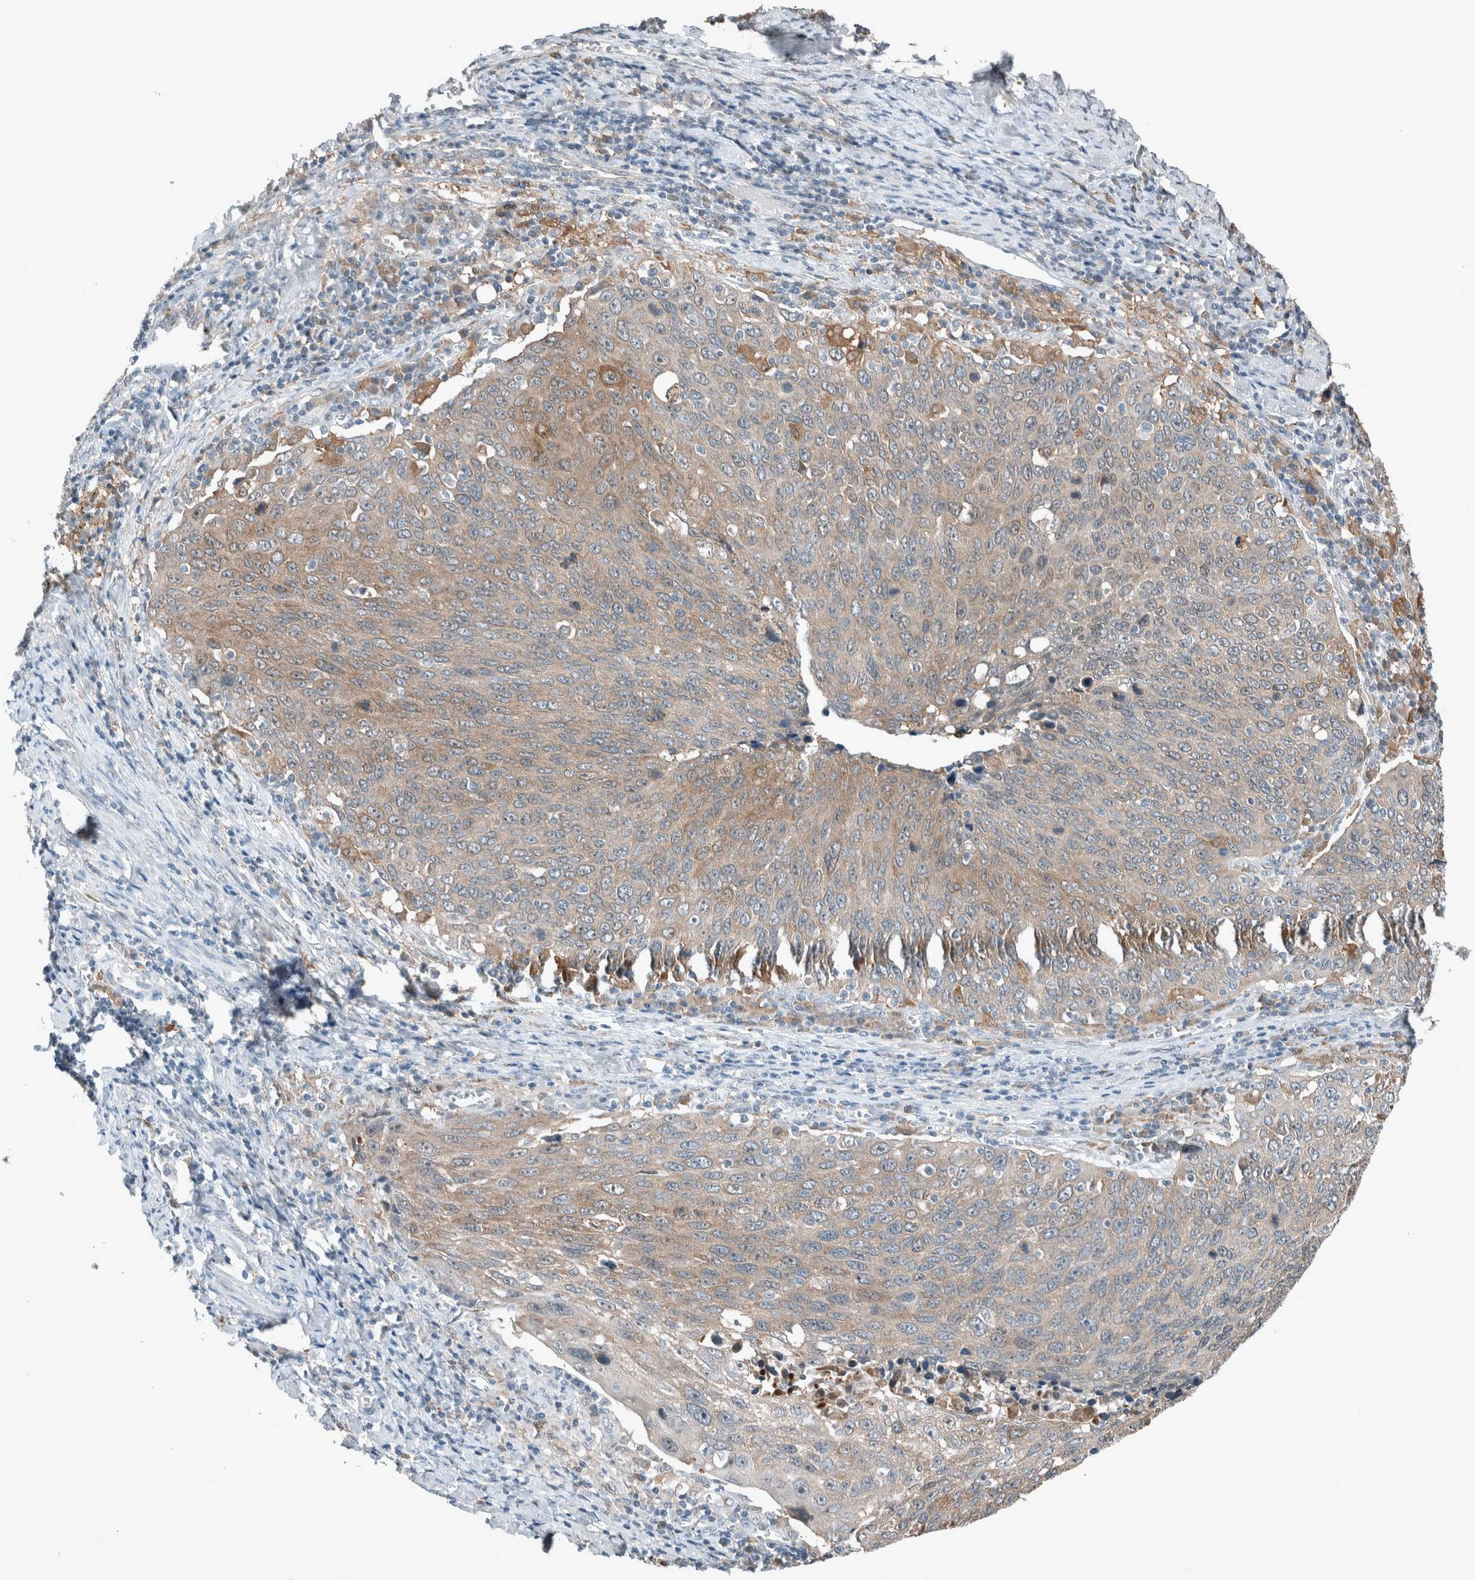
{"staining": {"intensity": "weak", "quantity": ">75%", "location": "cytoplasmic/membranous"}, "tissue": "cervical cancer", "cell_type": "Tumor cells", "image_type": "cancer", "snomed": [{"axis": "morphology", "description": "Squamous cell carcinoma, NOS"}, {"axis": "topography", "description": "Cervix"}], "caption": "The immunohistochemical stain highlights weak cytoplasmic/membranous positivity in tumor cells of squamous cell carcinoma (cervical) tissue. (DAB (3,3'-diaminobenzidine) = brown stain, brightfield microscopy at high magnification).", "gene": "RALGDS", "patient": {"sex": "female", "age": 53}}